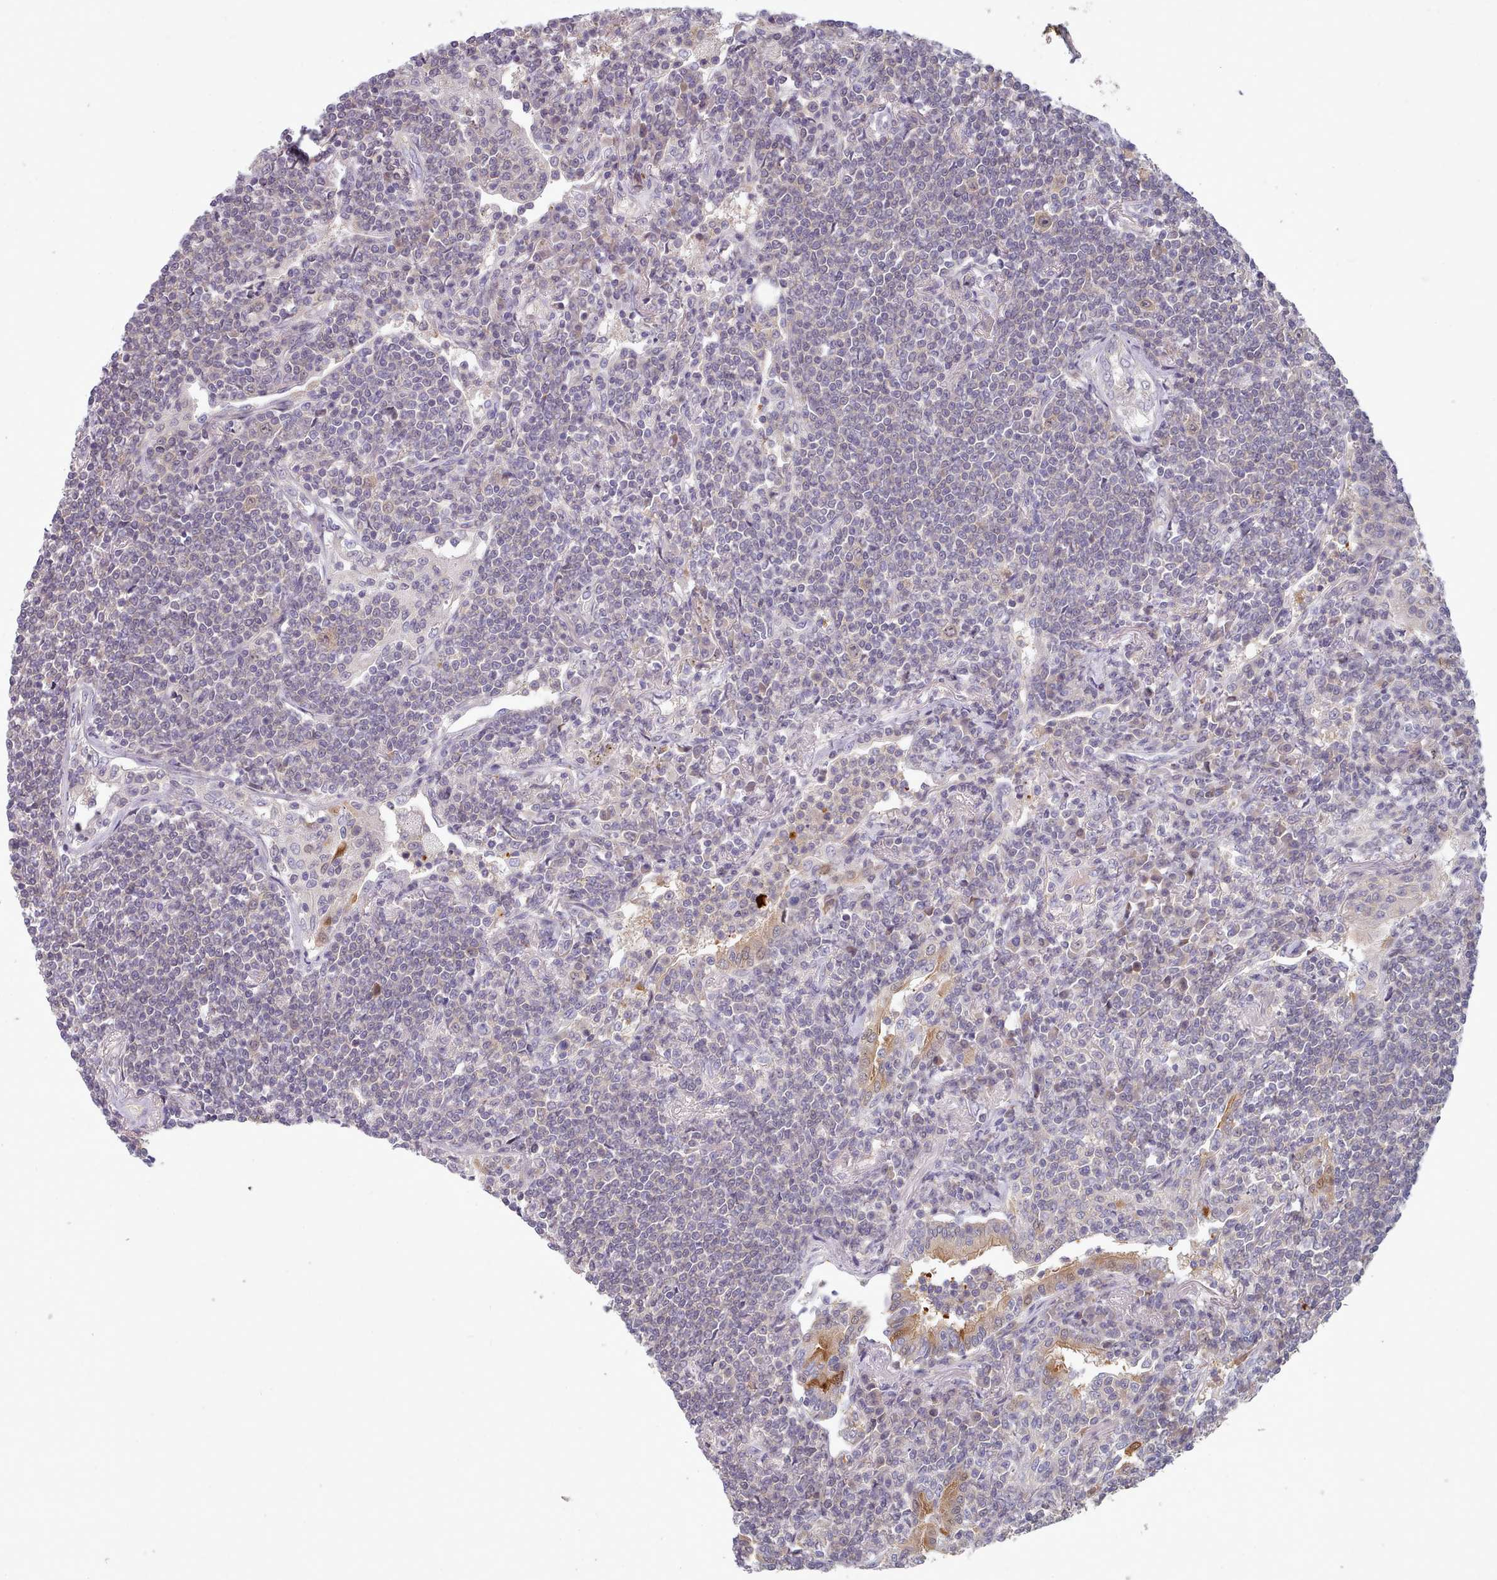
{"staining": {"intensity": "negative", "quantity": "none", "location": "none"}, "tissue": "lymphoma", "cell_type": "Tumor cells", "image_type": "cancer", "snomed": [{"axis": "morphology", "description": "Malignant lymphoma, non-Hodgkin's type, Low grade"}, {"axis": "topography", "description": "Lung"}], "caption": "This is a photomicrograph of IHC staining of low-grade malignant lymphoma, non-Hodgkin's type, which shows no positivity in tumor cells.", "gene": "CLNS1A", "patient": {"sex": "female", "age": 71}}